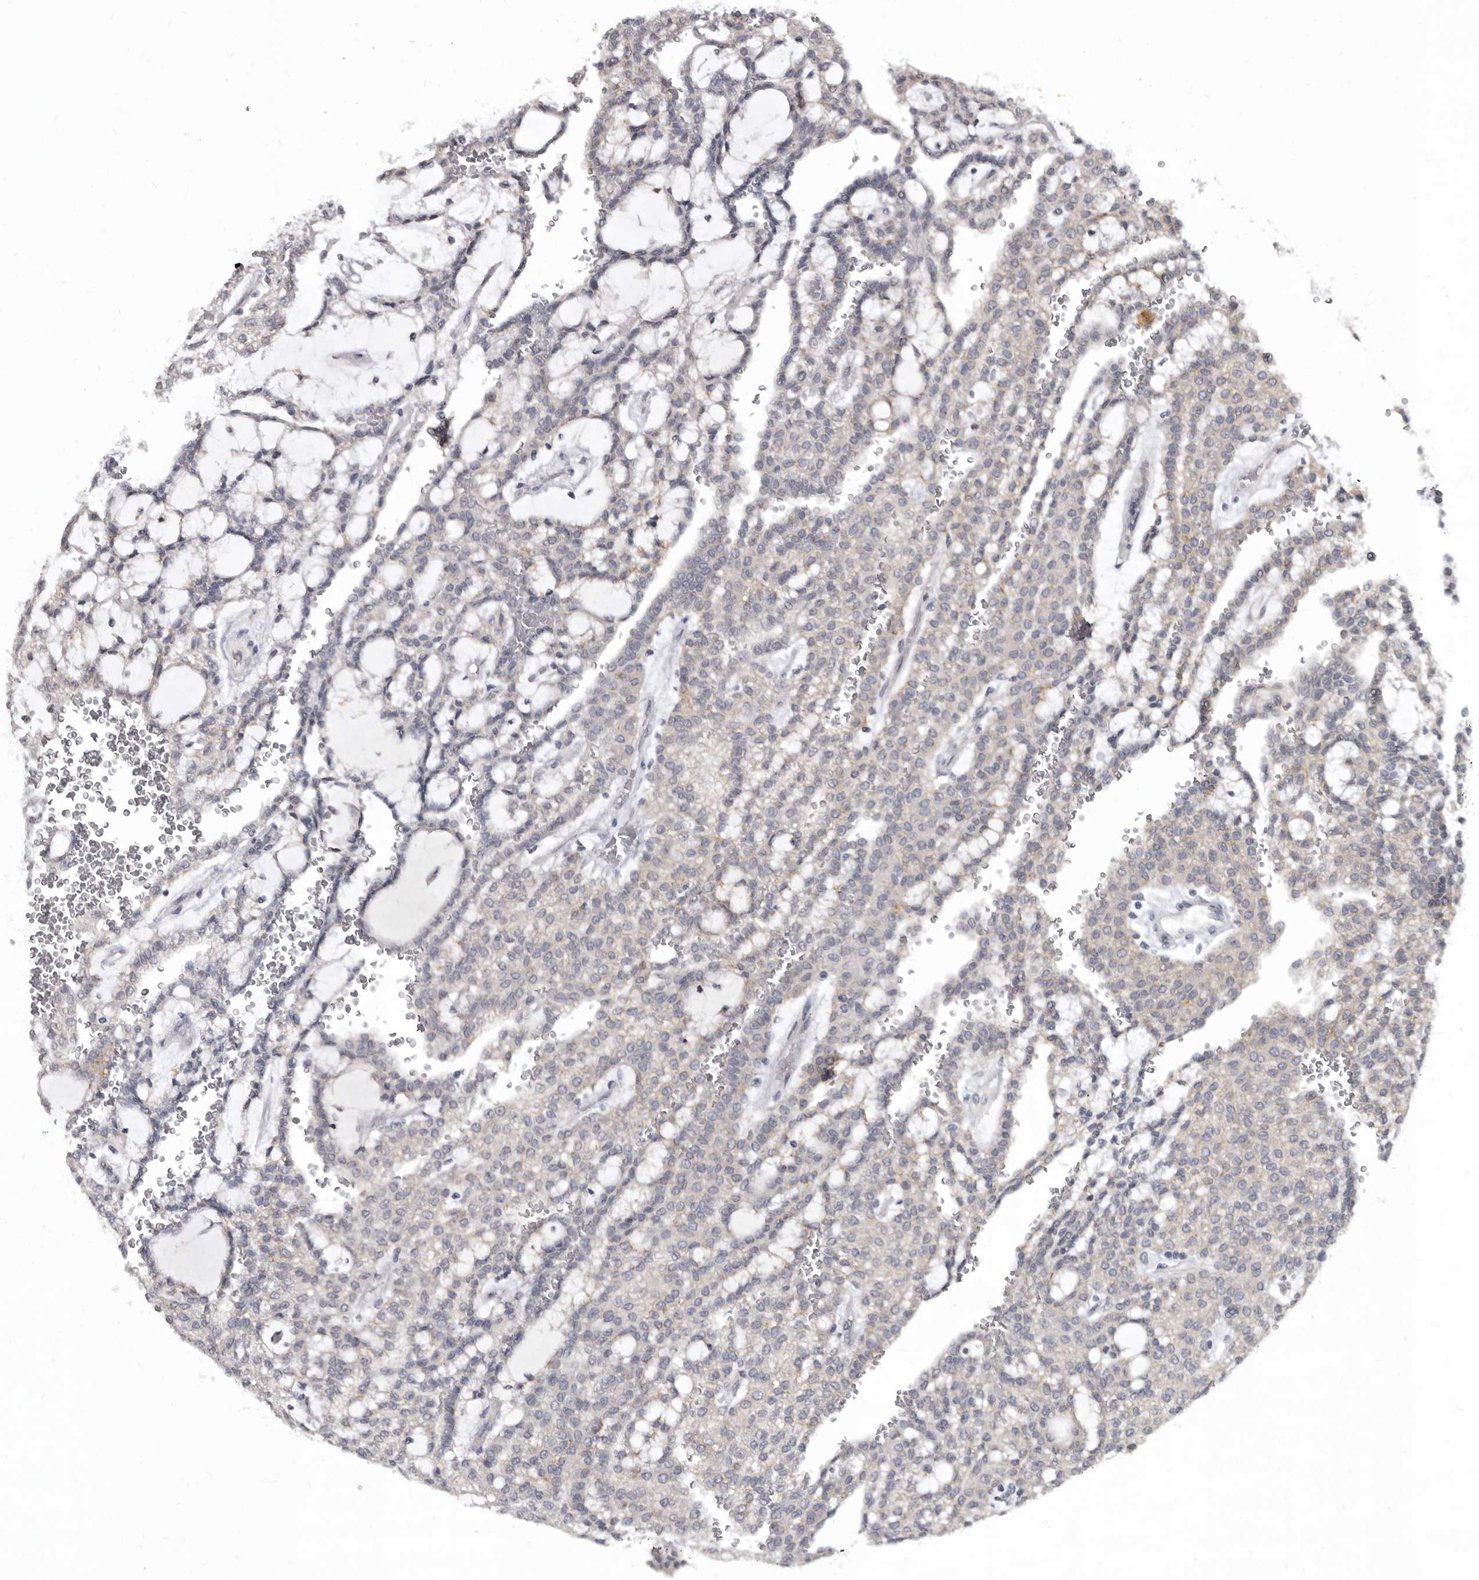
{"staining": {"intensity": "negative", "quantity": "none", "location": "none"}, "tissue": "renal cancer", "cell_type": "Tumor cells", "image_type": "cancer", "snomed": [{"axis": "morphology", "description": "Adenocarcinoma, NOS"}, {"axis": "topography", "description": "Kidney"}], "caption": "Immunohistochemical staining of renal cancer (adenocarcinoma) displays no significant positivity in tumor cells.", "gene": "SULT1E1", "patient": {"sex": "male", "age": 63}}